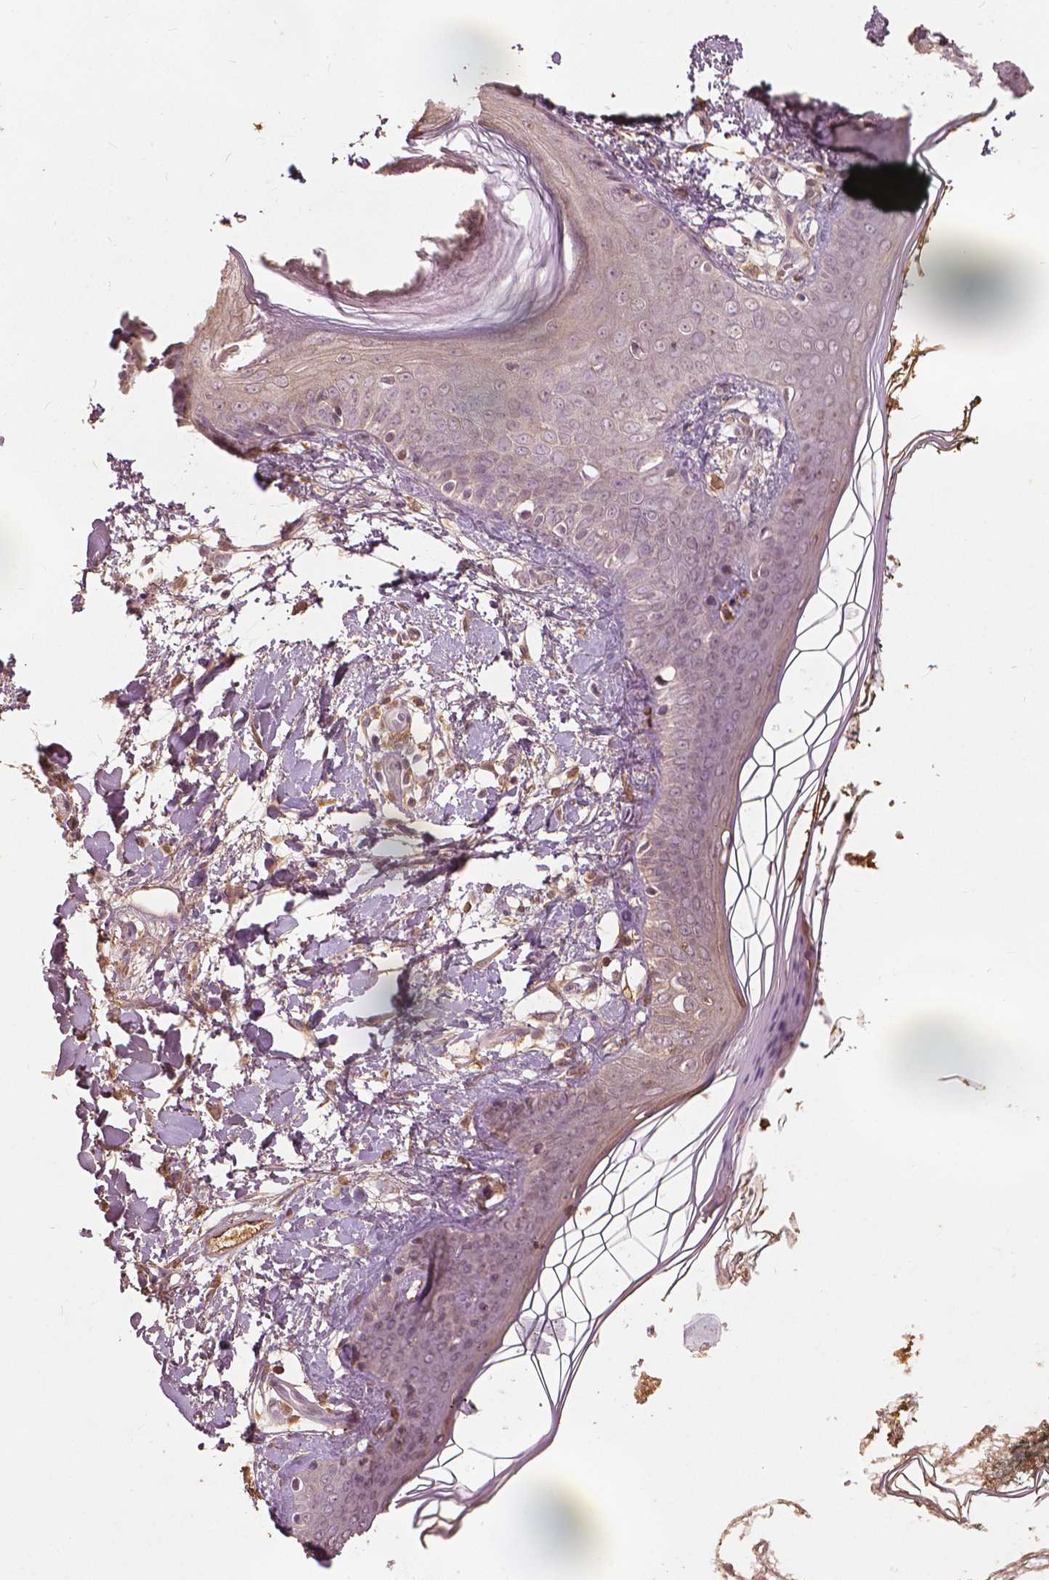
{"staining": {"intensity": "negative", "quantity": "none", "location": "none"}, "tissue": "skin", "cell_type": "Fibroblasts", "image_type": "normal", "snomed": [{"axis": "morphology", "description": "Normal tissue, NOS"}, {"axis": "topography", "description": "Skin"}], "caption": "IHC of unremarkable human skin demonstrates no expression in fibroblasts. (Stains: DAB (3,3'-diaminobenzidine) IHC with hematoxylin counter stain, Microscopy: brightfield microscopy at high magnification).", "gene": "ANGPTL4", "patient": {"sex": "female", "age": 34}}